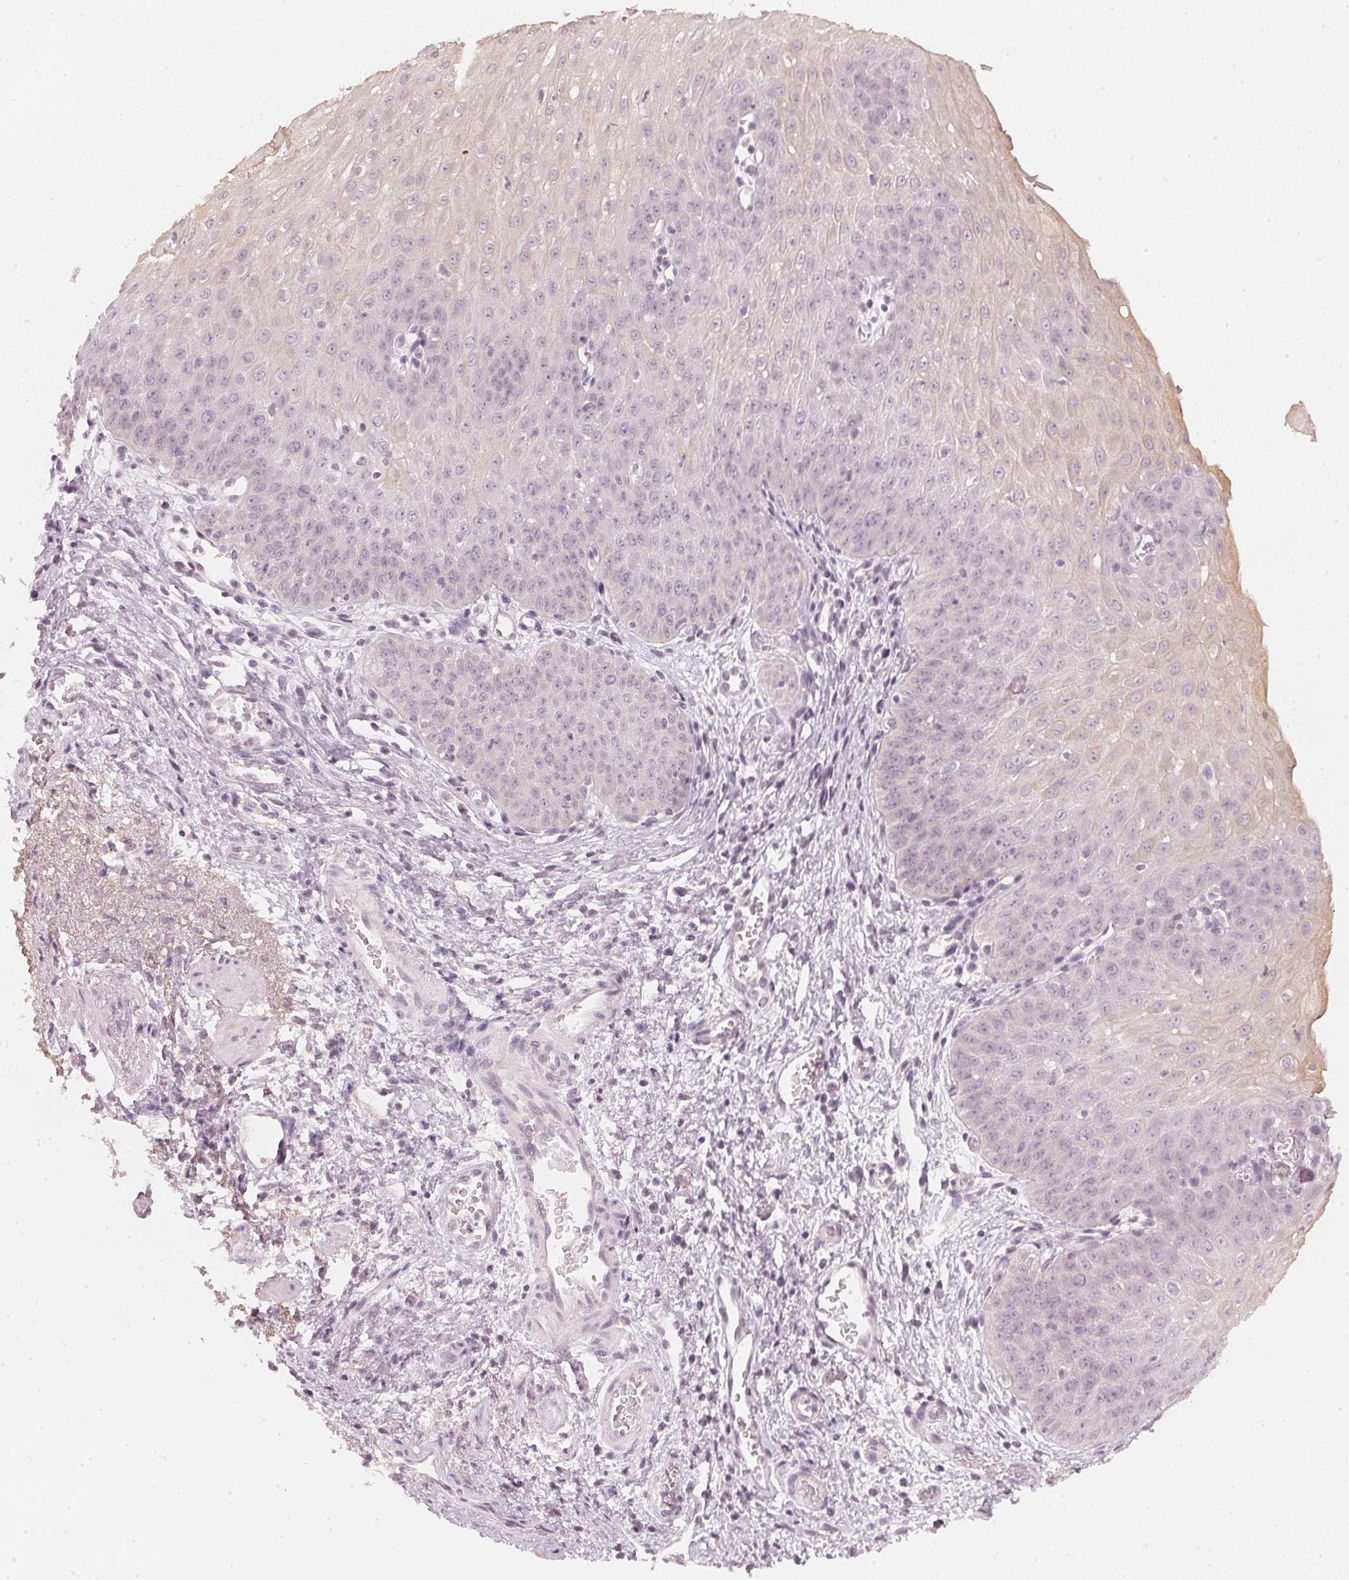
{"staining": {"intensity": "weak", "quantity": "<25%", "location": "cytoplasmic/membranous"}, "tissue": "esophagus", "cell_type": "Squamous epithelial cells", "image_type": "normal", "snomed": [{"axis": "morphology", "description": "Normal tissue, NOS"}, {"axis": "topography", "description": "Esophagus"}], "caption": "Immunohistochemistry (IHC) photomicrograph of benign human esophagus stained for a protein (brown), which shows no positivity in squamous epithelial cells. The staining is performed using DAB brown chromogen with nuclei counter-stained in using hematoxylin.", "gene": "CFAP276", "patient": {"sex": "male", "age": 71}}